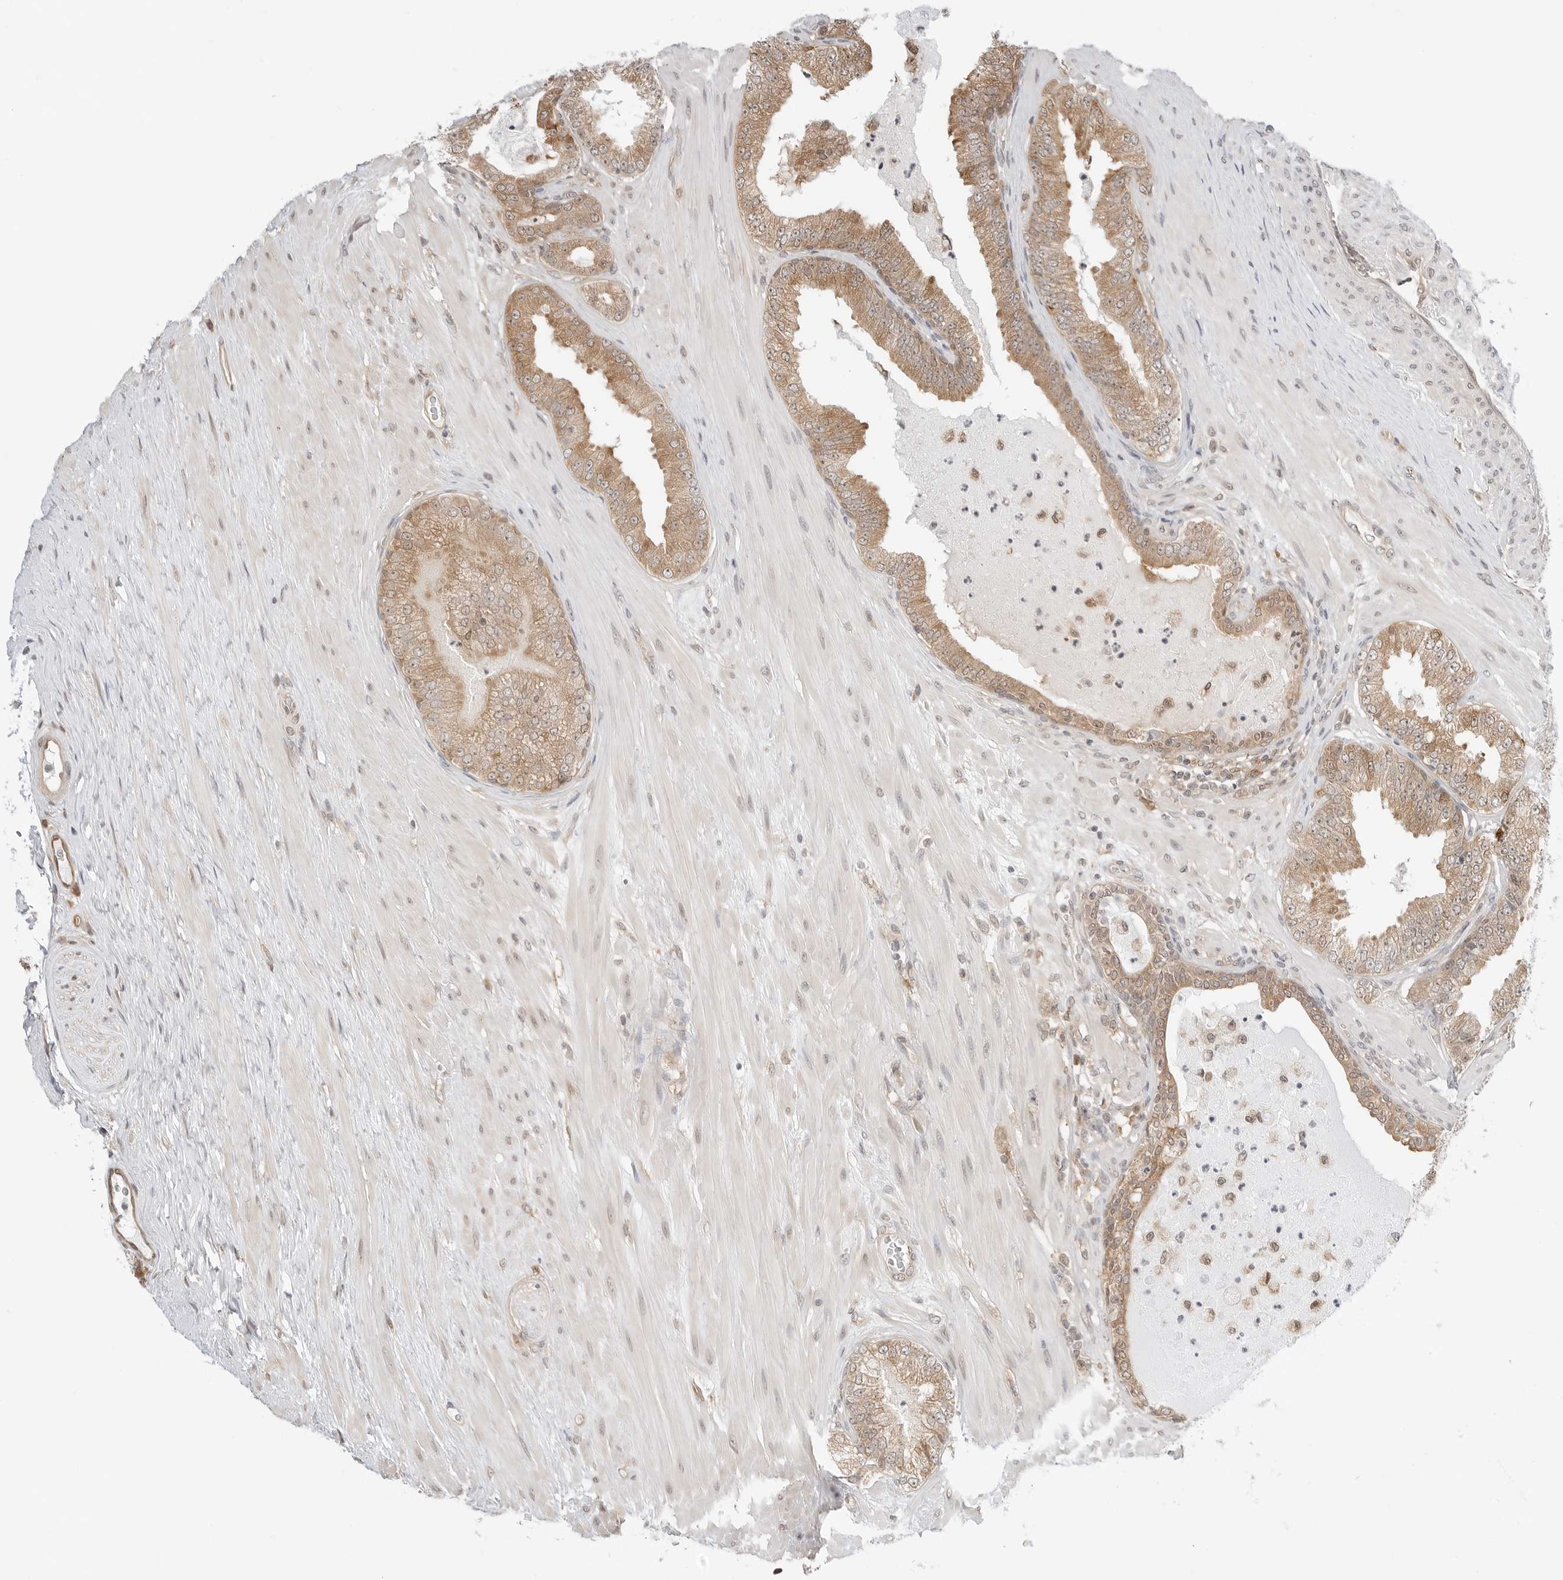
{"staining": {"intensity": "moderate", "quantity": "25%-75%", "location": "cytoplasmic/membranous,nuclear"}, "tissue": "prostate cancer", "cell_type": "Tumor cells", "image_type": "cancer", "snomed": [{"axis": "morphology", "description": "Adenocarcinoma, Low grade"}, {"axis": "topography", "description": "Prostate"}], "caption": "High-magnification brightfield microscopy of low-grade adenocarcinoma (prostate) stained with DAB (brown) and counterstained with hematoxylin (blue). tumor cells exhibit moderate cytoplasmic/membranous and nuclear positivity is seen in approximately25%-75% of cells. The staining was performed using DAB to visualize the protein expression in brown, while the nuclei were stained in blue with hematoxylin (Magnification: 20x).", "gene": "NUDC", "patient": {"sex": "male", "age": 63}}